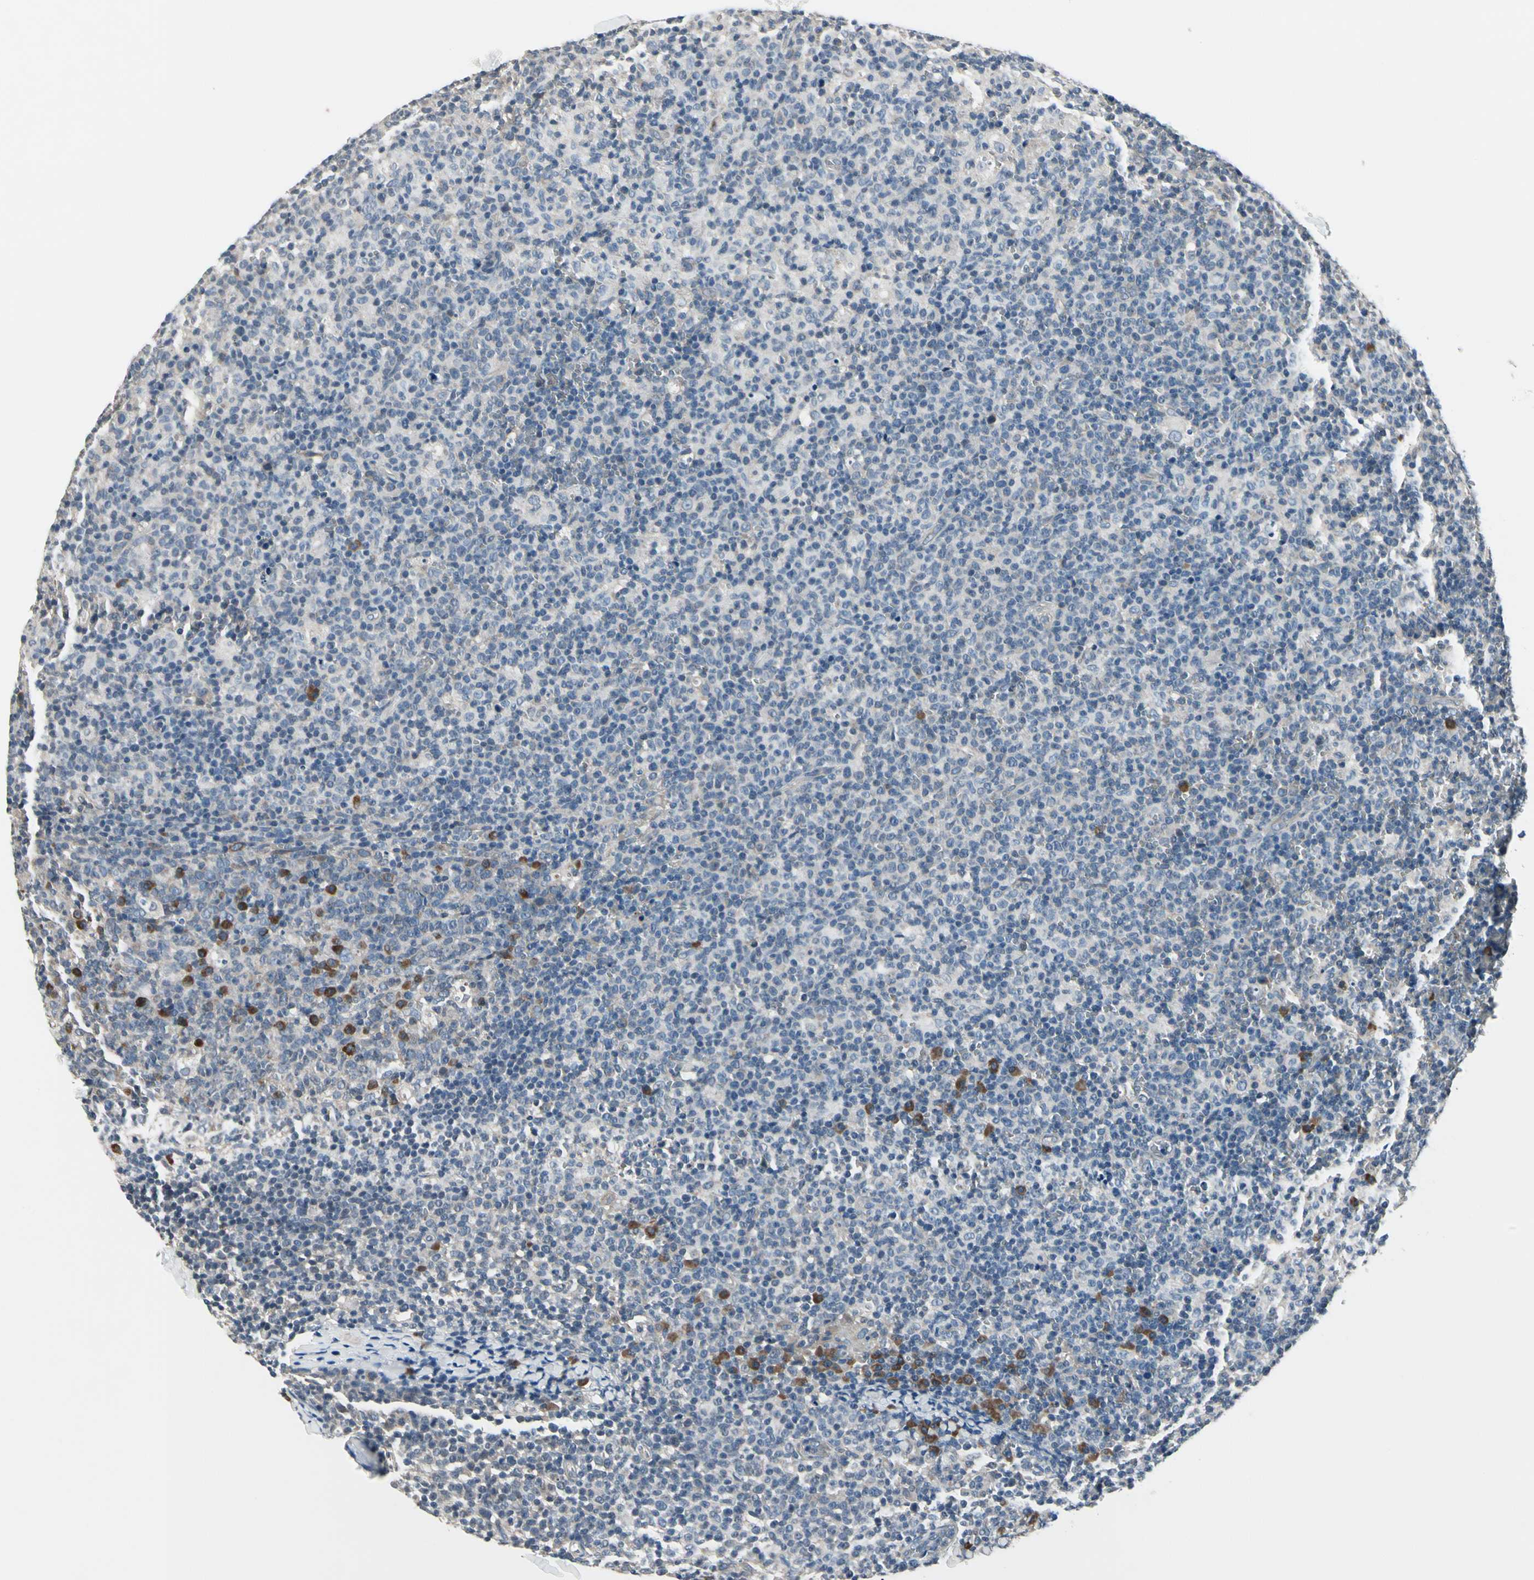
{"staining": {"intensity": "strong", "quantity": "<25%", "location": "cytoplasmic/membranous"}, "tissue": "lymph node", "cell_type": "Germinal center cells", "image_type": "normal", "snomed": [{"axis": "morphology", "description": "Normal tissue, NOS"}, {"axis": "morphology", "description": "Inflammation, NOS"}, {"axis": "topography", "description": "Lymph node"}], "caption": "Immunohistochemical staining of unremarkable human lymph node shows <25% levels of strong cytoplasmic/membranous protein expression in approximately <25% of germinal center cells. Ihc stains the protein of interest in brown and the nuclei are stained blue.", "gene": "SELENOK", "patient": {"sex": "male", "age": 55}}